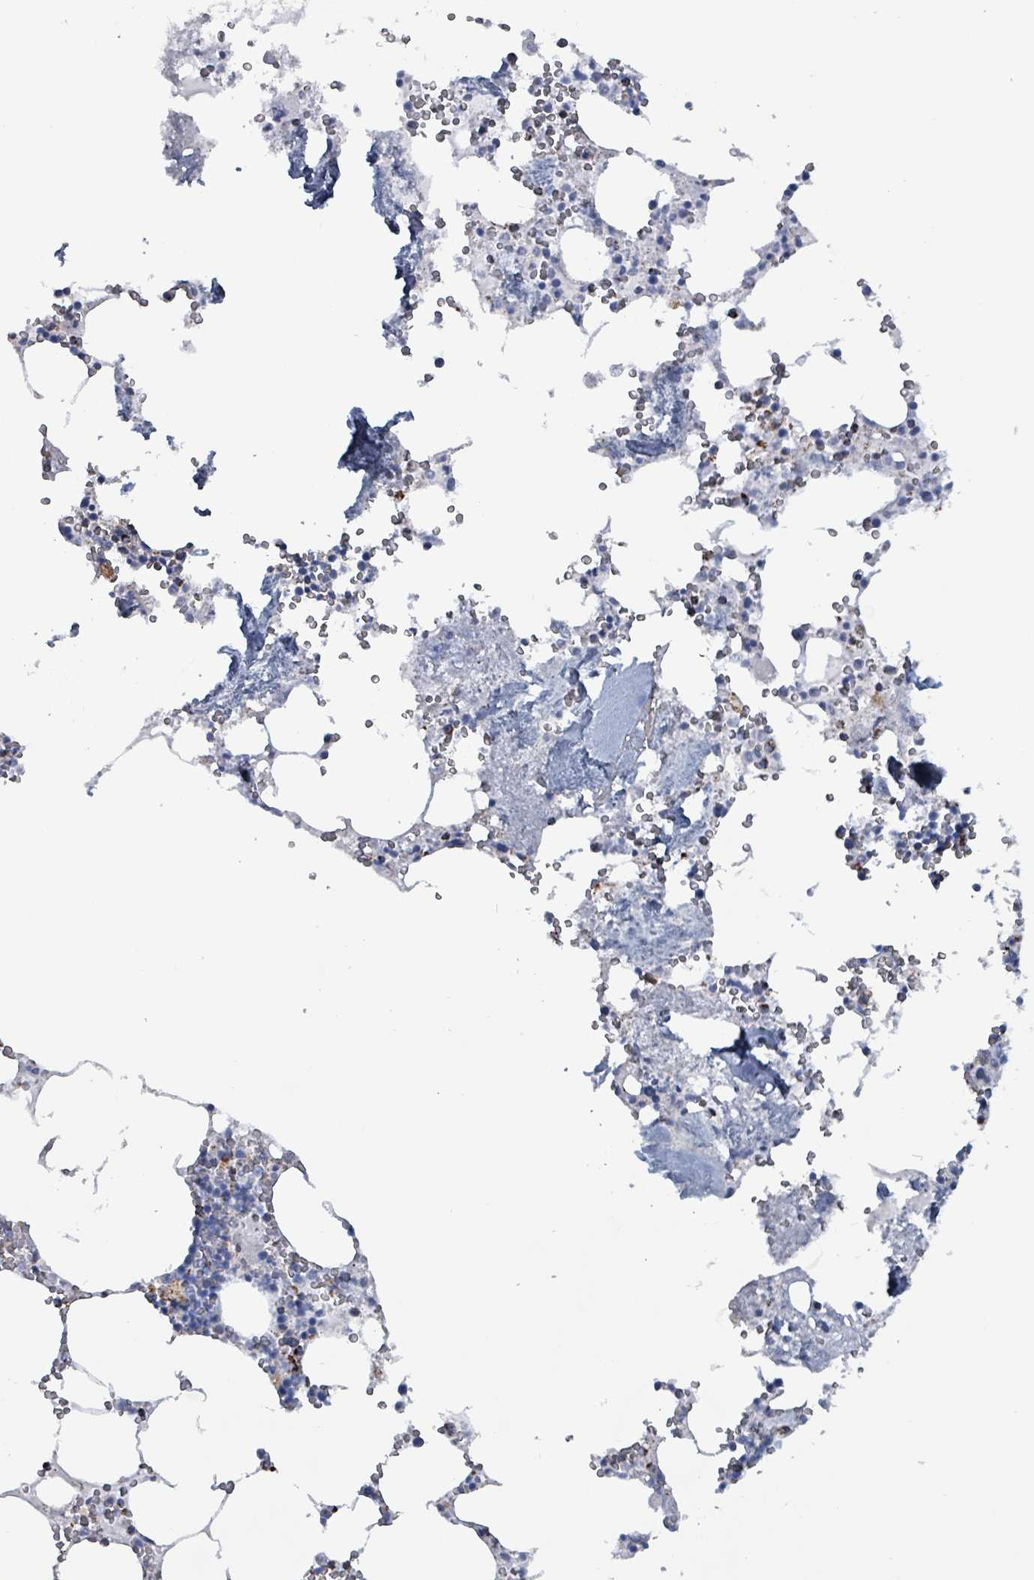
{"staining": {"intensity": "strong", "quantity": "<25%", "location": "cytoplasmic/membranous"}, "tissue": "bone marrow", "cell_type": "Hematopoietic cells", "image_type": "normal", "snomed": [{"axis": "morphology", "description": "Normal tissue, NOS"}, {"axis": "topography", "description": "Bone marrow"}], "caption": "Immunohistochemical staining of unremarkable bone marrow reveals <25% levels of strong cytoplasmic/membranous protein staining in about <25% of hematopoietic cells. Nuclei are stained in blue.", "gene": "IDH3B", "patient": {"sex": "male", "age": 54}}